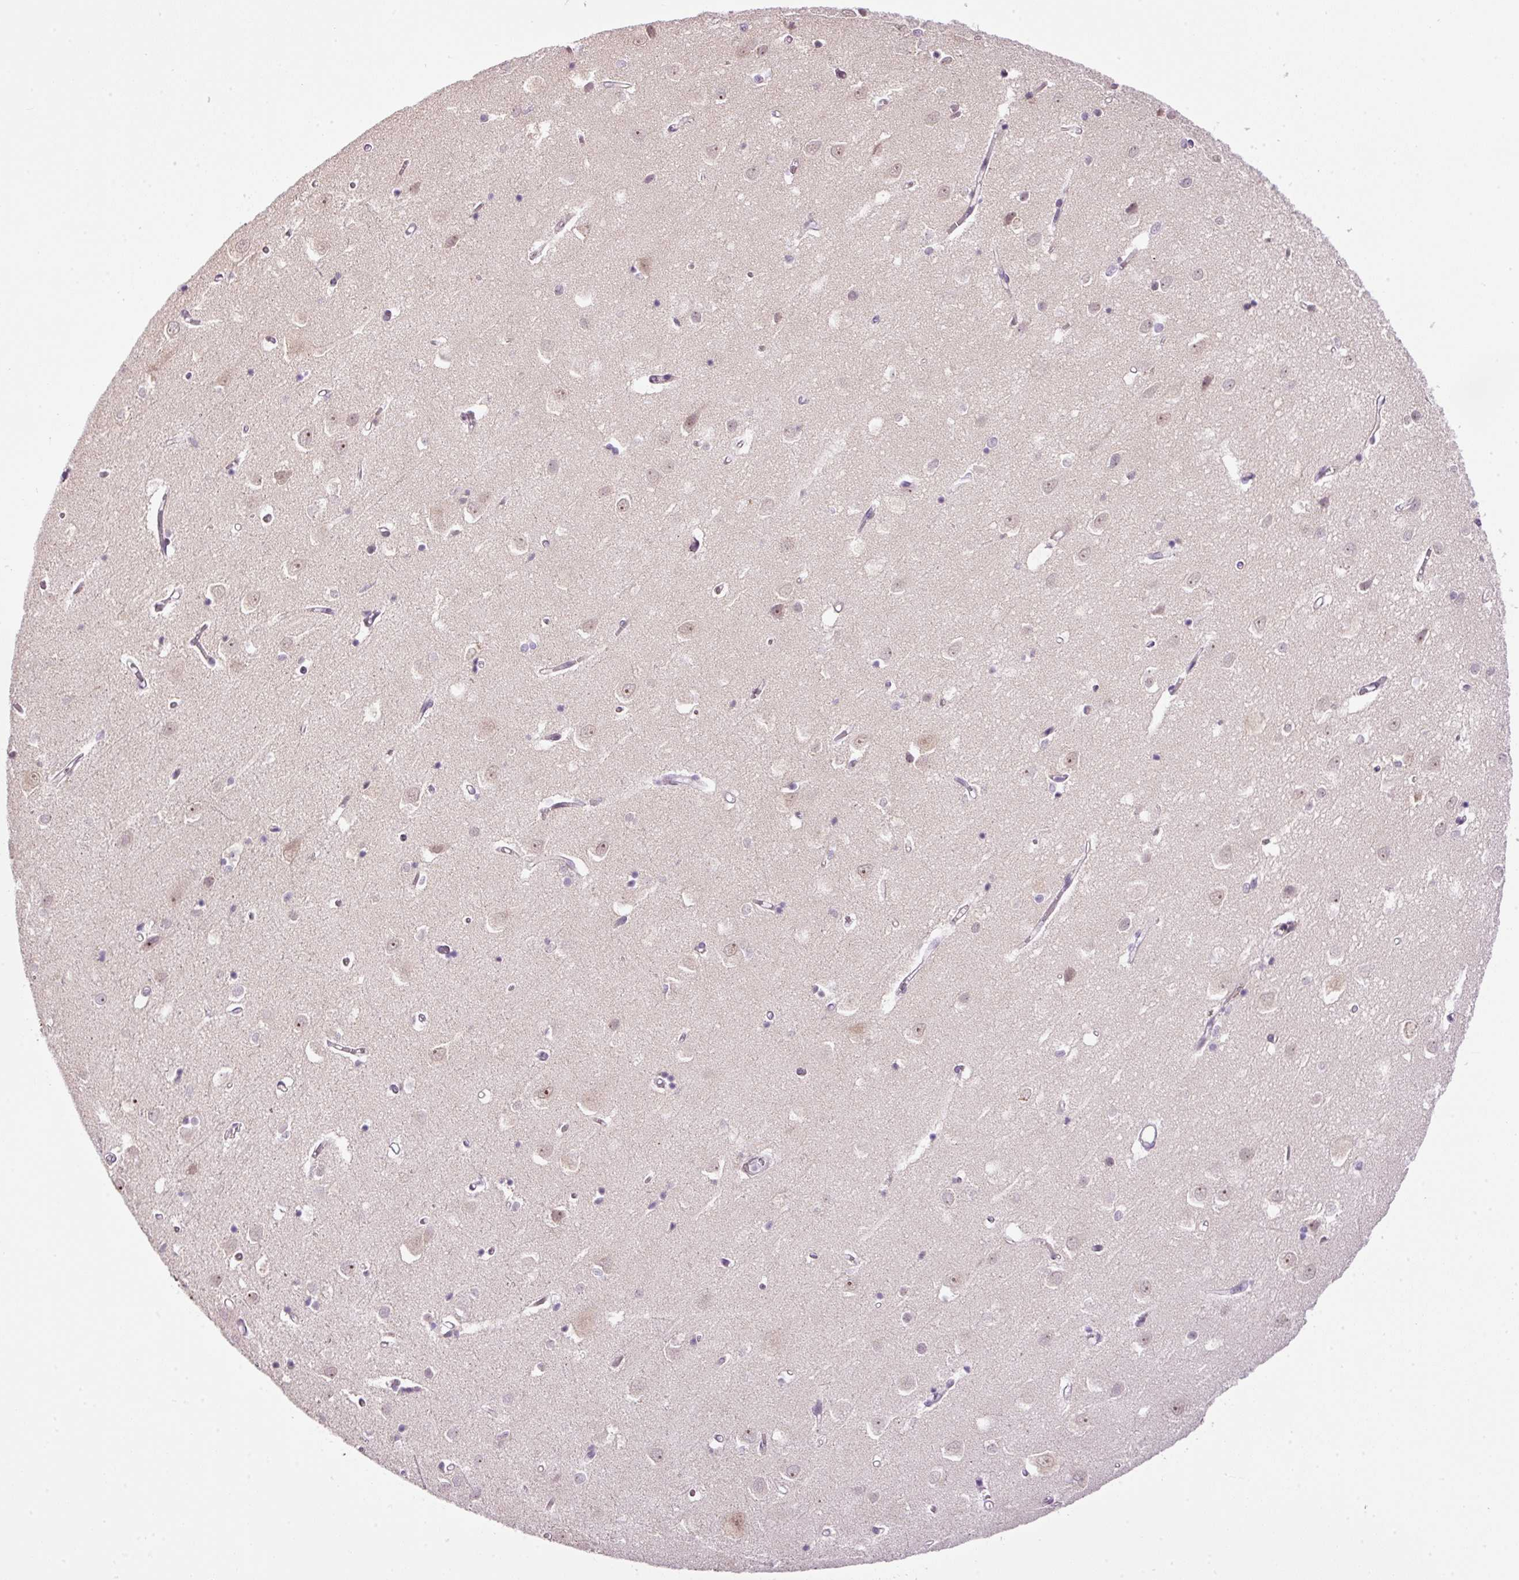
{"staining": {"intensity": "negative", "quantity": "none", "location": "none"}, "tissue": "cerebral cortex", "cell_type": "Endothelial cells", "image_type": "normal", "snomed": [{"axis": "morphology", "description": "Normal tissue, NOS"}, {"axis": "topography", "description": "Cerebral cortex"}], "caption": "A photomicrograph of human cerebral cortex is negative for staining in endothelial cells. (Immunohistochemistry (ihc), brightfield microscopy, high magnification).", "gene": "KPNA2", "patient": {"sex": "male", "age": 70}}